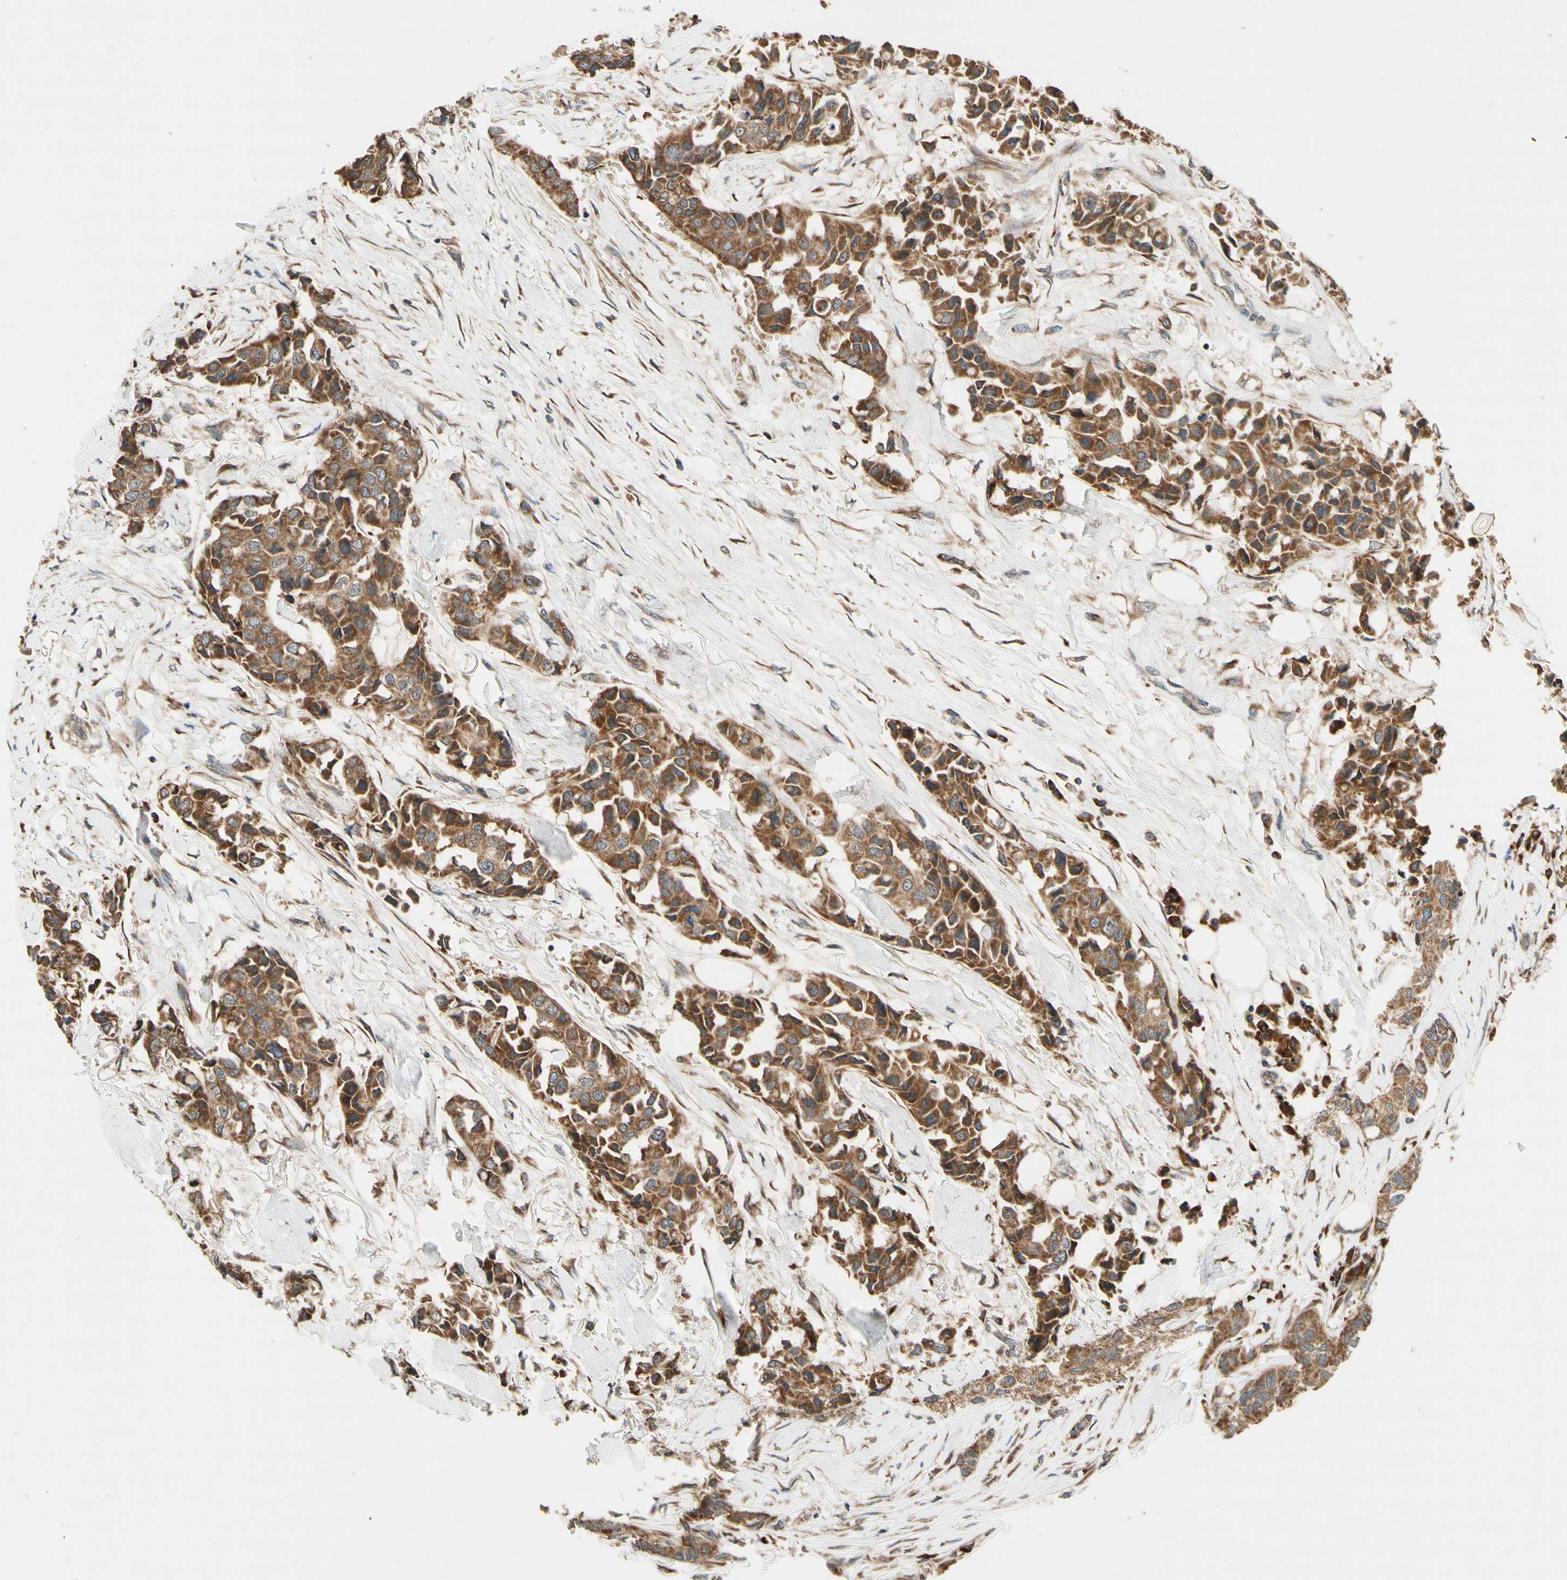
{"staining": {"intensity": "strong", "quantity": ">75%", "location": "nuclear"}, "tissue": "breast cancer", "cell_type": "Tumor cells", "image_type": "cancer", "snomed": [{"axis": "morphology", "description": "Duct carcinoma"}, {"axis": "topography", "description": "Breast"}], "caption": "A brown stain labels strong nuclear expression of a protein in breast cancer tumor cells. (brown staining indicates protein expression, while blue staining denotes nuclei).", "gene": "DDOST", "patient": {"sex": "female", "age": 80}}